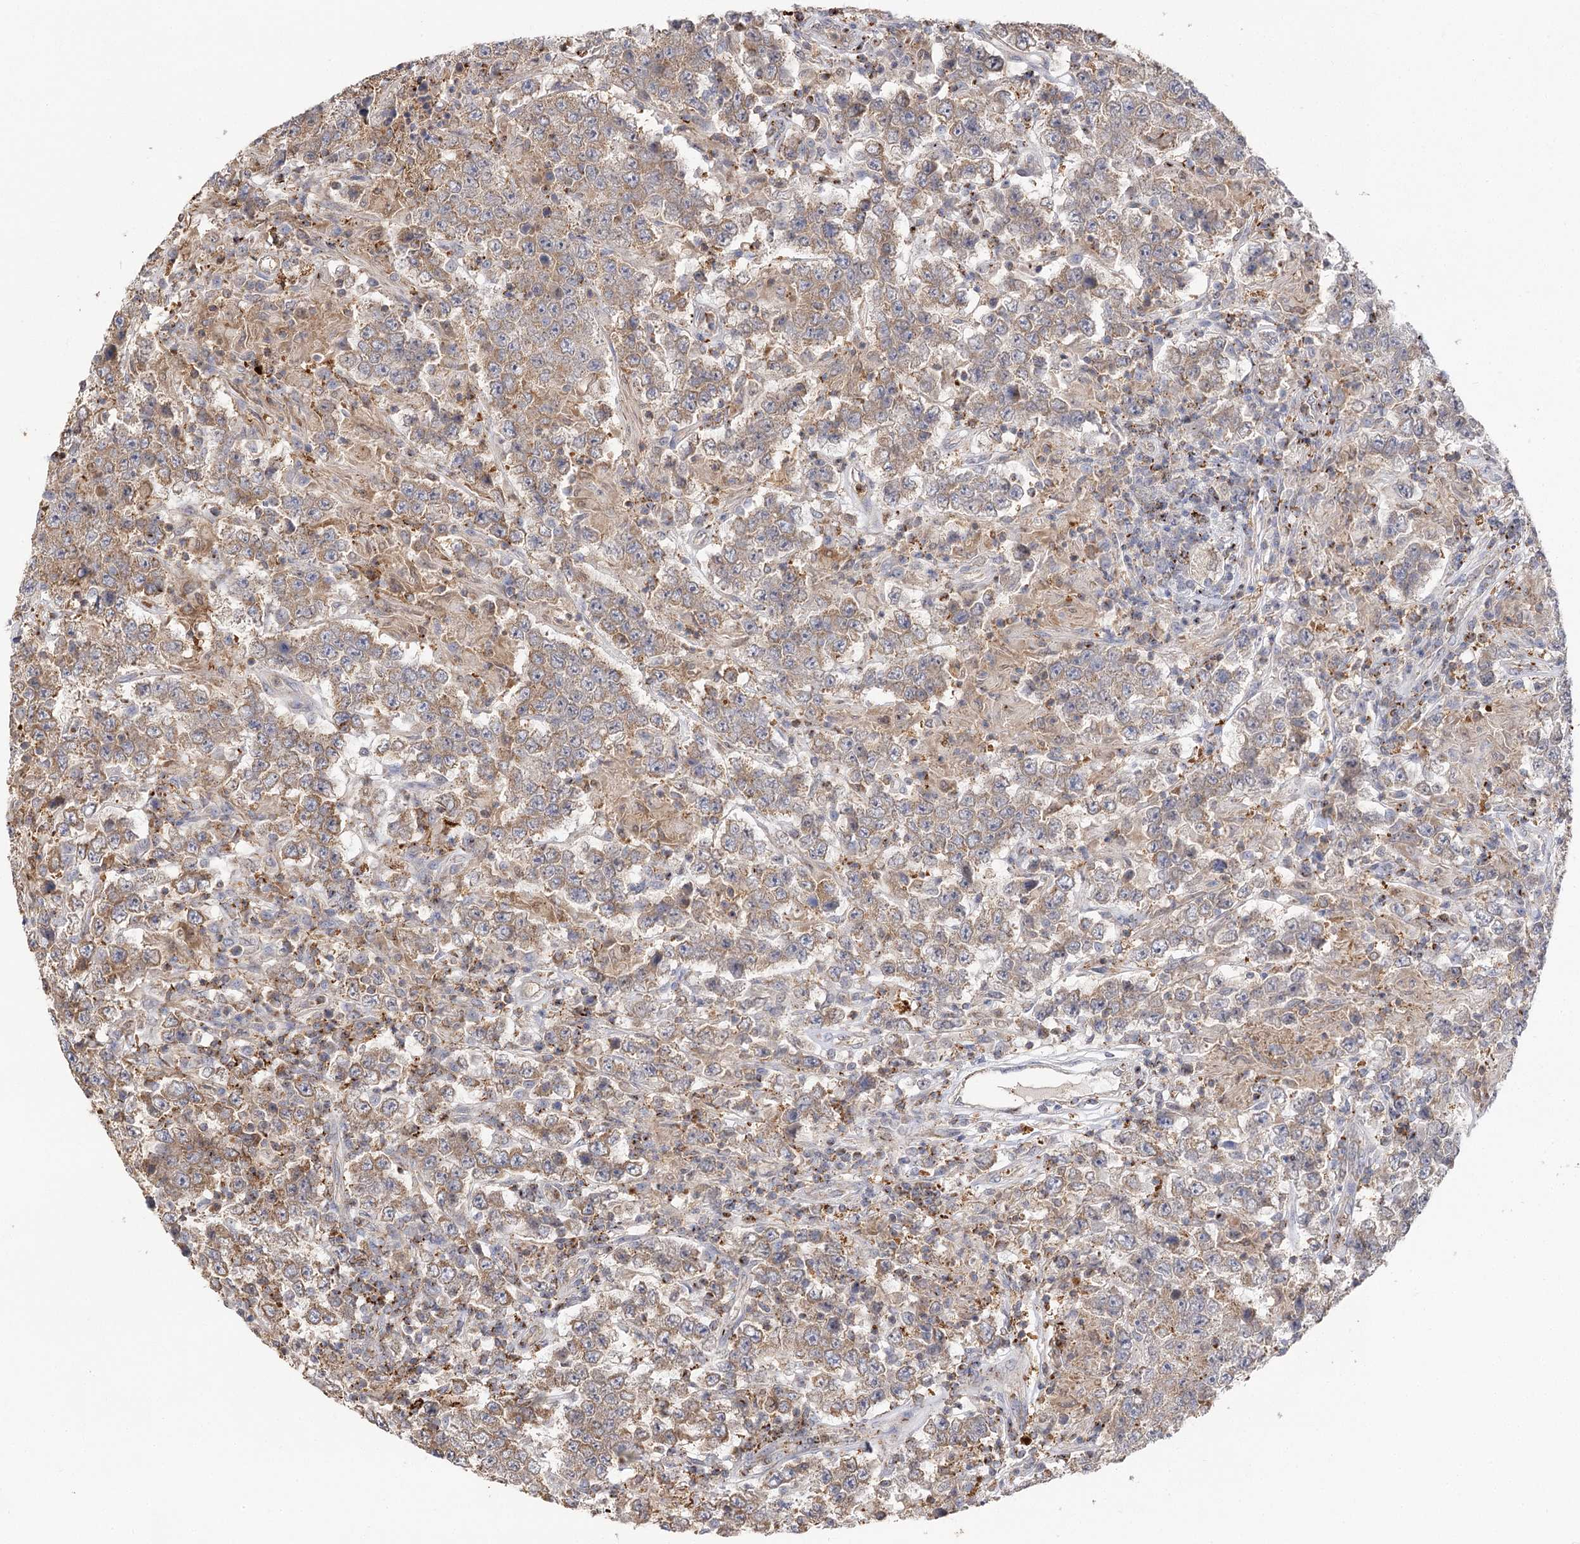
{"staining": {"intensity": "weak", "quantity": "25%-75%", "location": "cytoplasmic/membranous"}, "tissue": "testis cancer", "cell_type": "Tumor cells", "image_type": "cancer", "snomed": [{"axis": "morphology", "description": "Normal tissue, NOS"}, {"axis": "morphology", "description": "Urothelial carcinoma, High grade"}, {"axis": "morphology", "description": "Seminoma, NOS"}, {"axis": "morphology", "description": "Carcinoma, Embryonal, NOS"}, {"axis": "topography", "description": "Urinary bladder"}, {"axis": "topography", "description": "Testis"}], "caption": "Tumor cells demonstrate weak cytoplasmic/membranous positivity in about 25%-75% of cells in urothelial carcinoma (high-grade) (testis).", "gene": "SEC24B", "patient": {"sex": "male", "age": 41}}